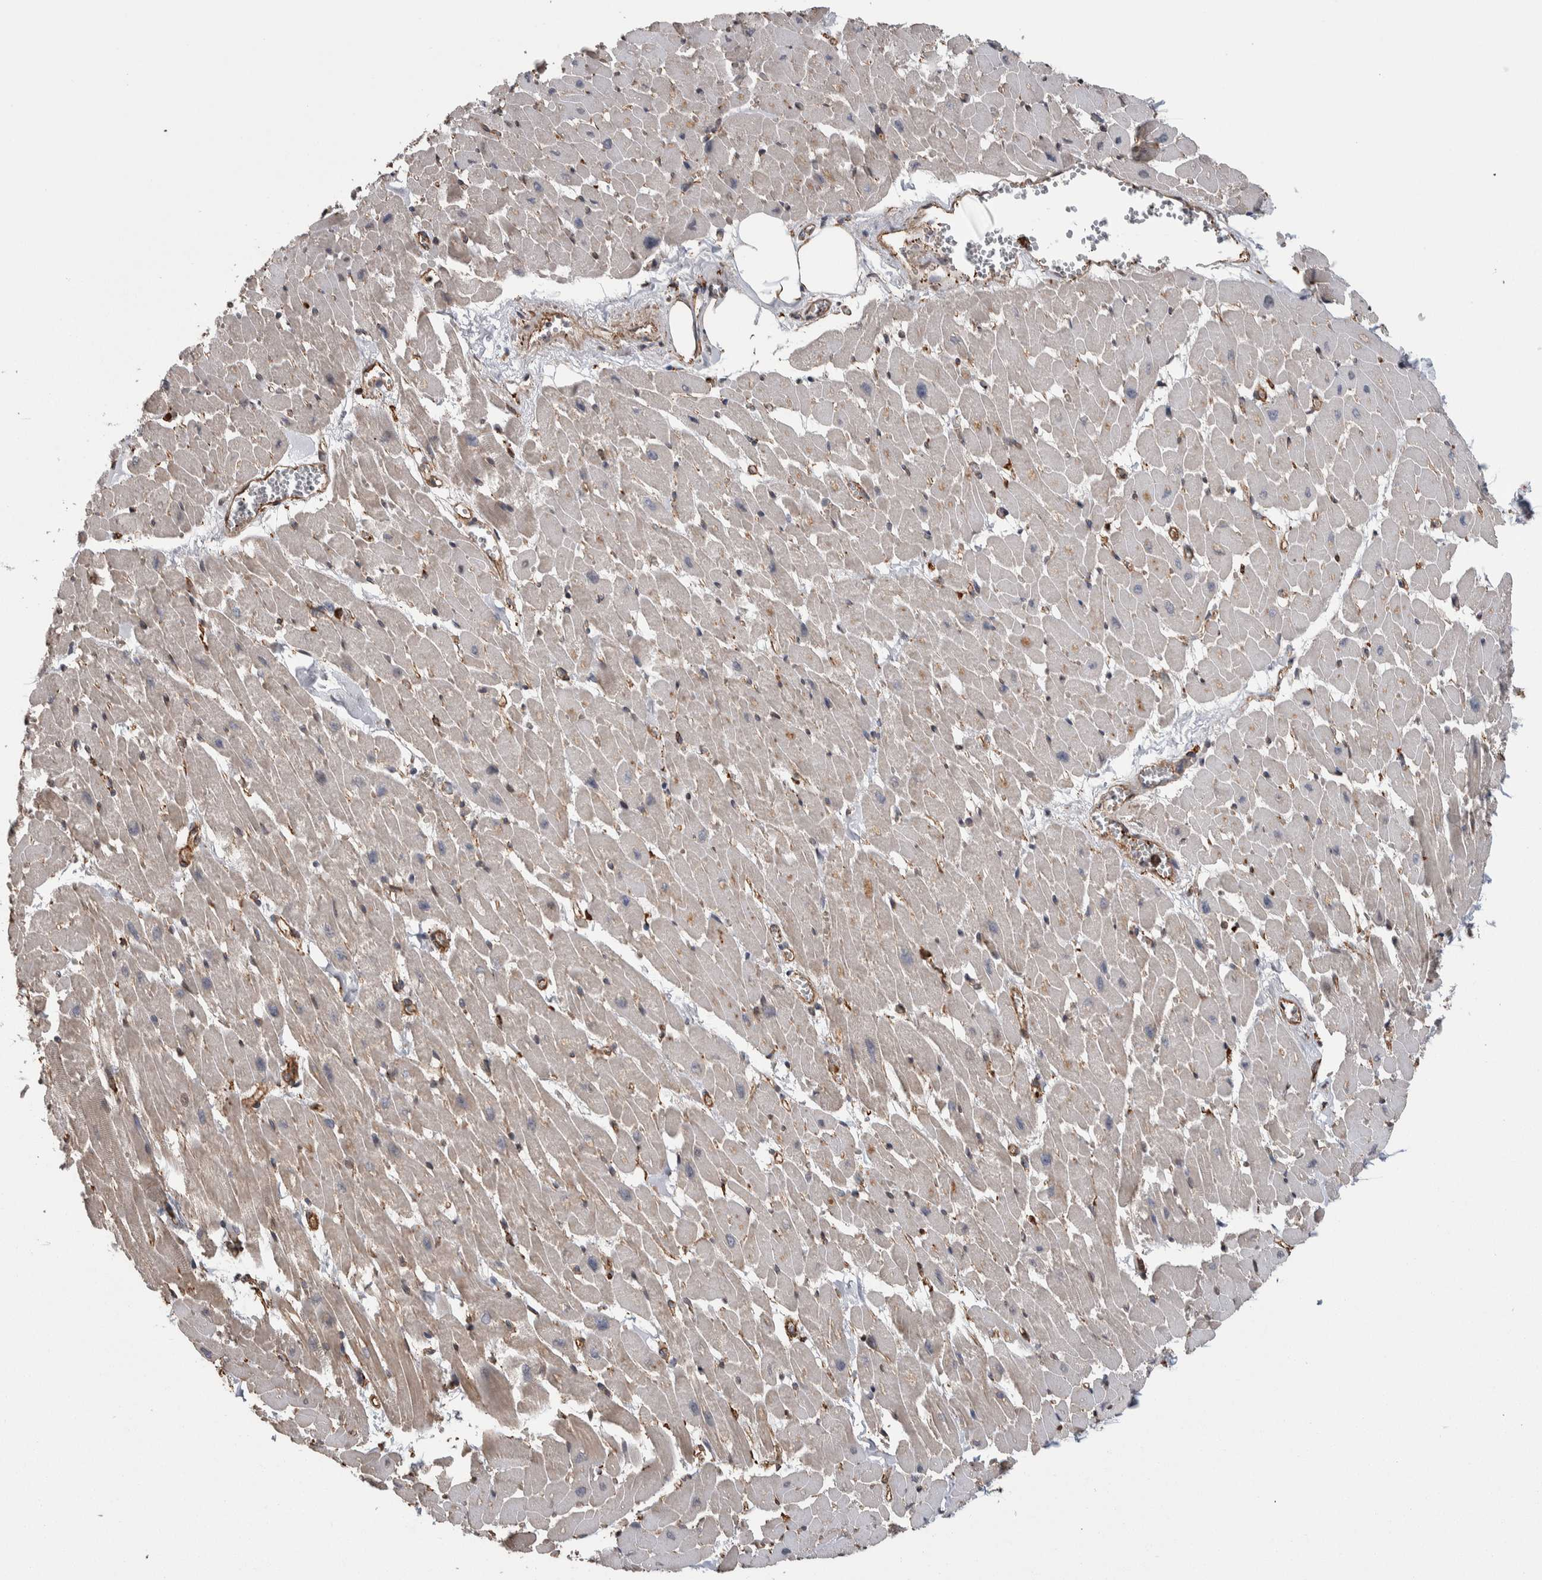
{"staining": {"intensity": "weak", "quantity": "<25%", "location": "cytoplasmic/membranous"}, "tissue": "heart muscle", "cell_type": "Cardiomyocytes", "image_type": "normal", "snomed": [{"axis": "morphology", "description": "Normal tissue, NOS"}, {"axis": "topography", "description": "Heart"}], "caption": "A micrograph of human heart muscle is negative for staining in cardiomyocytes. (Immunohistochemistry, brightfield microscopy, high magnification).", "gene": "ENPP2", "patient": {"sex": "female", "age": 19}}